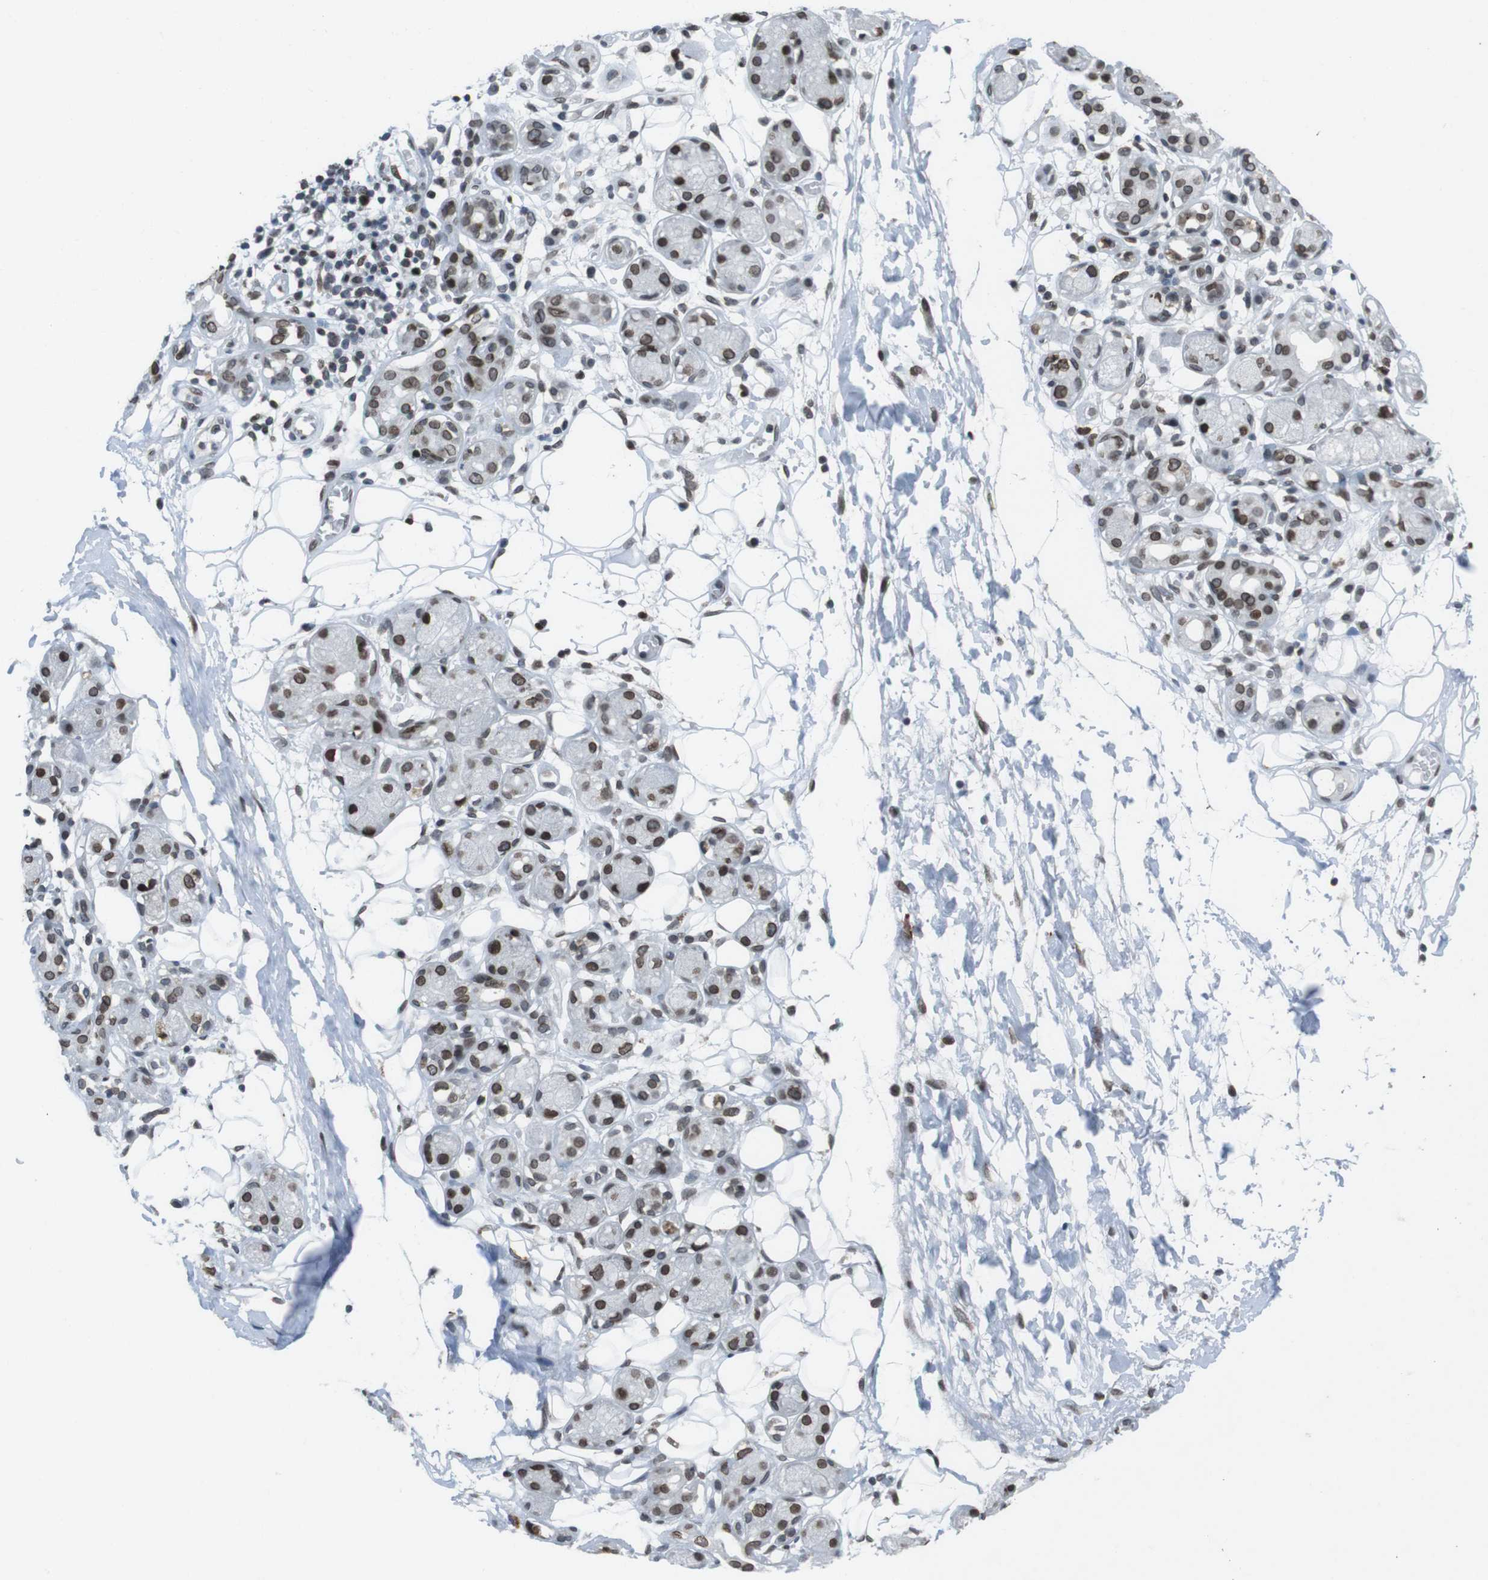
{"staining": {"intensity": "moderate", "quantity": "<25%", "location": "nuclear"}, "tissue": "adipose tissue", "cell_type": "Adipocytes", "image_type": "normal", "snomed": [{"axis": "morphology", "description": "Normal tissue, NOS"}, {"axis": "morphology", "description": "Inflammation, NOS"}, {"axis": "topography", "description": "Vascular tissue"}, {"axis": "topography", "description": "Salivary gland"}], "caption": "Protein expression analysis of benign adipose tissue exhibits moderate nuclear staining in approximately <25% of adipocytes. The staining is performed using DAB brown chromogen to label protein expression. The nuclei are counter-stained blue using hematoxylin.", "gene": "MAD1L1", "patient": {"sex": "female", "age": 75}}